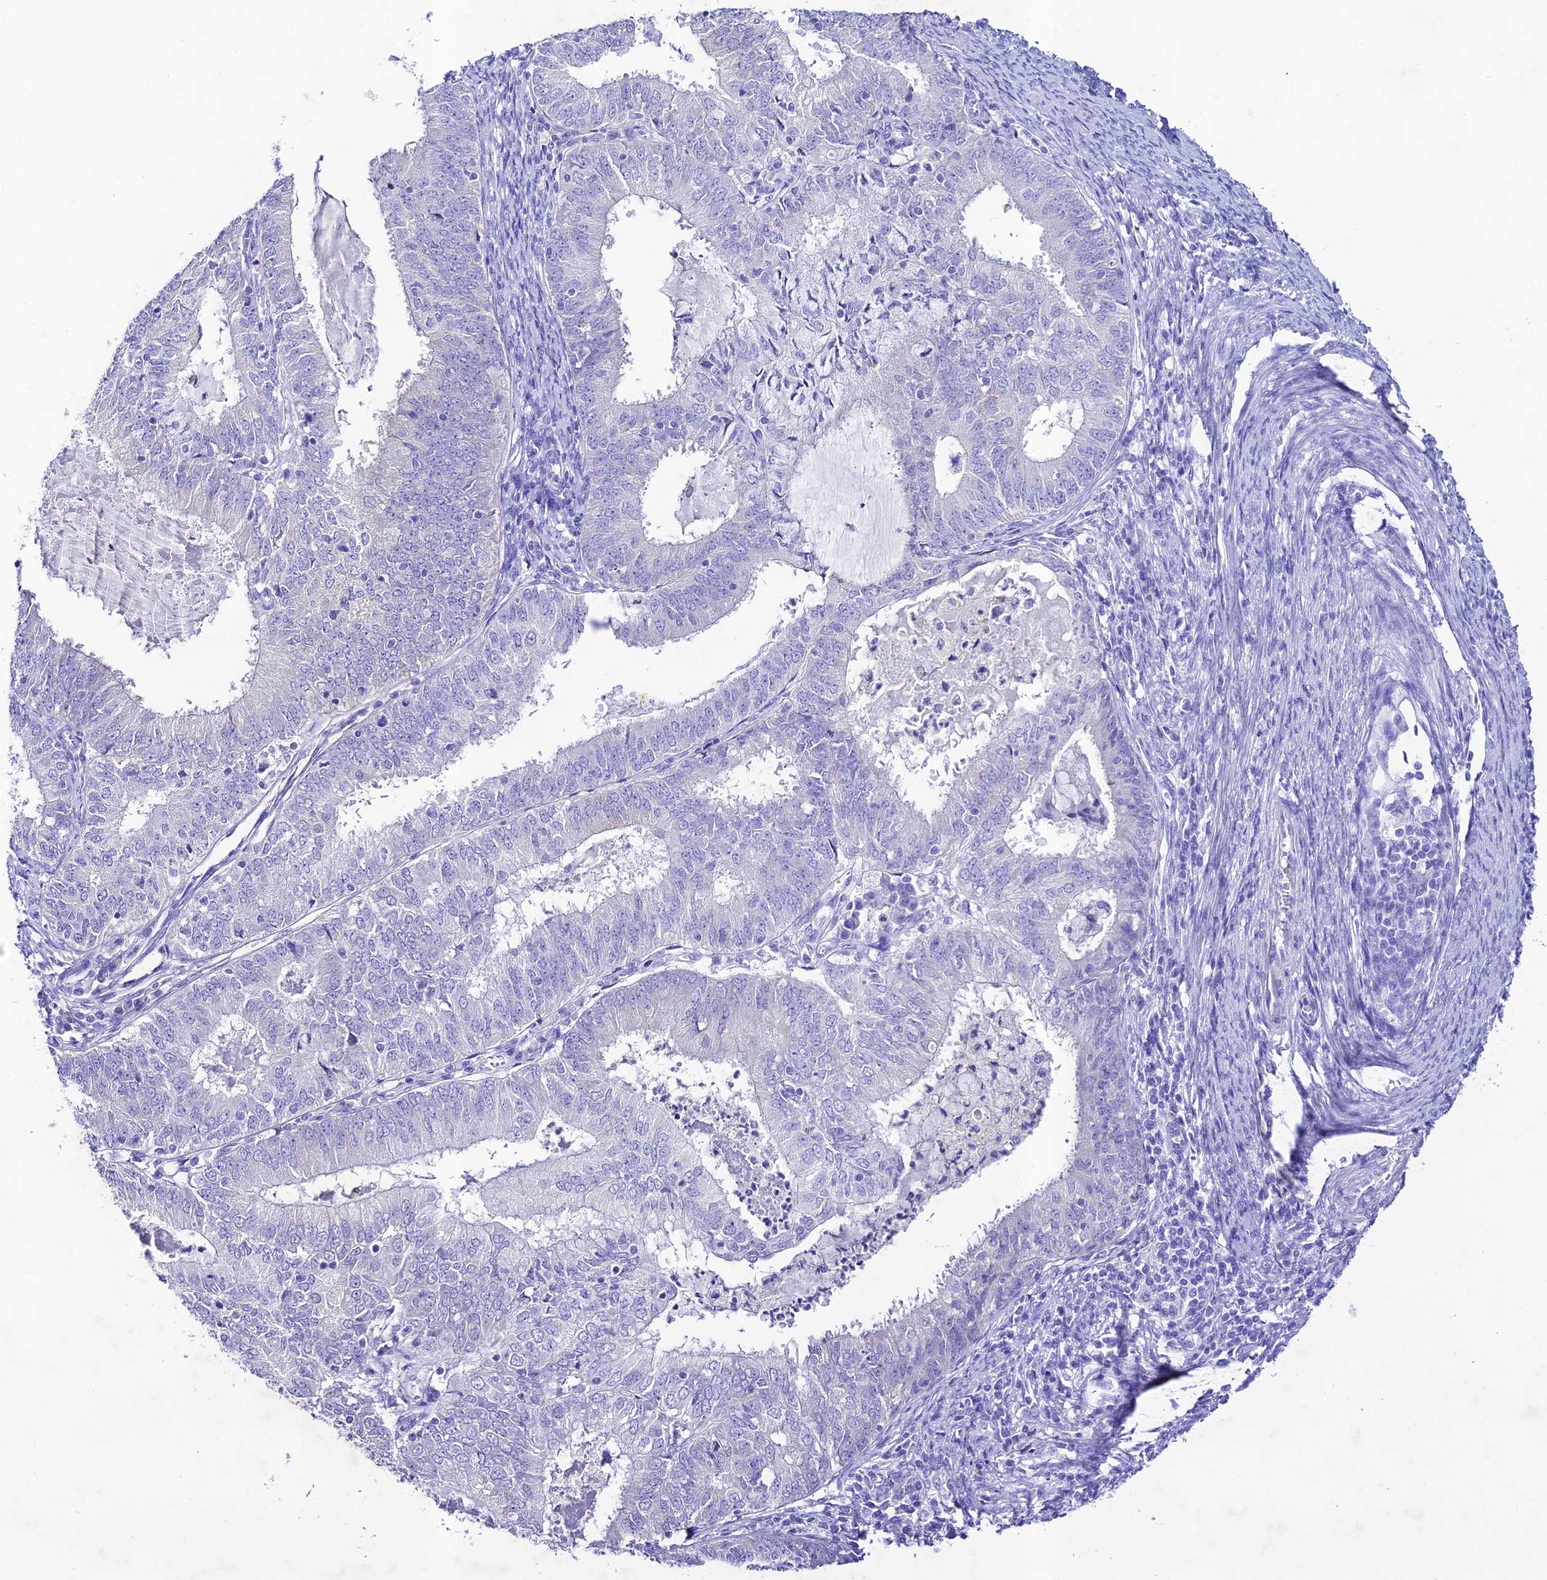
{"staining": {"intensity": "negative", "quantity": "none", "location": "none"}, "tissue": "endometrial cancer", "cell_type": "Tumor cells", "image_type": "cancer", "snomed": [{"axis": "morphology", "description": "Adenocarcinoma, NOS"}, {"axis": "topography", "description": "Endometrium"}], "caption": "This is a micrograph of immunohistochemistry (IHC) staining of adenocarcinoma (endometrial), which shows no expression in tumor cells. (DAB (3,3'-diaminobenzidine) immunohistochemistry, high magnification).", "gene": "NLRP6", "patient": {"sex": "female", "age": 57}}